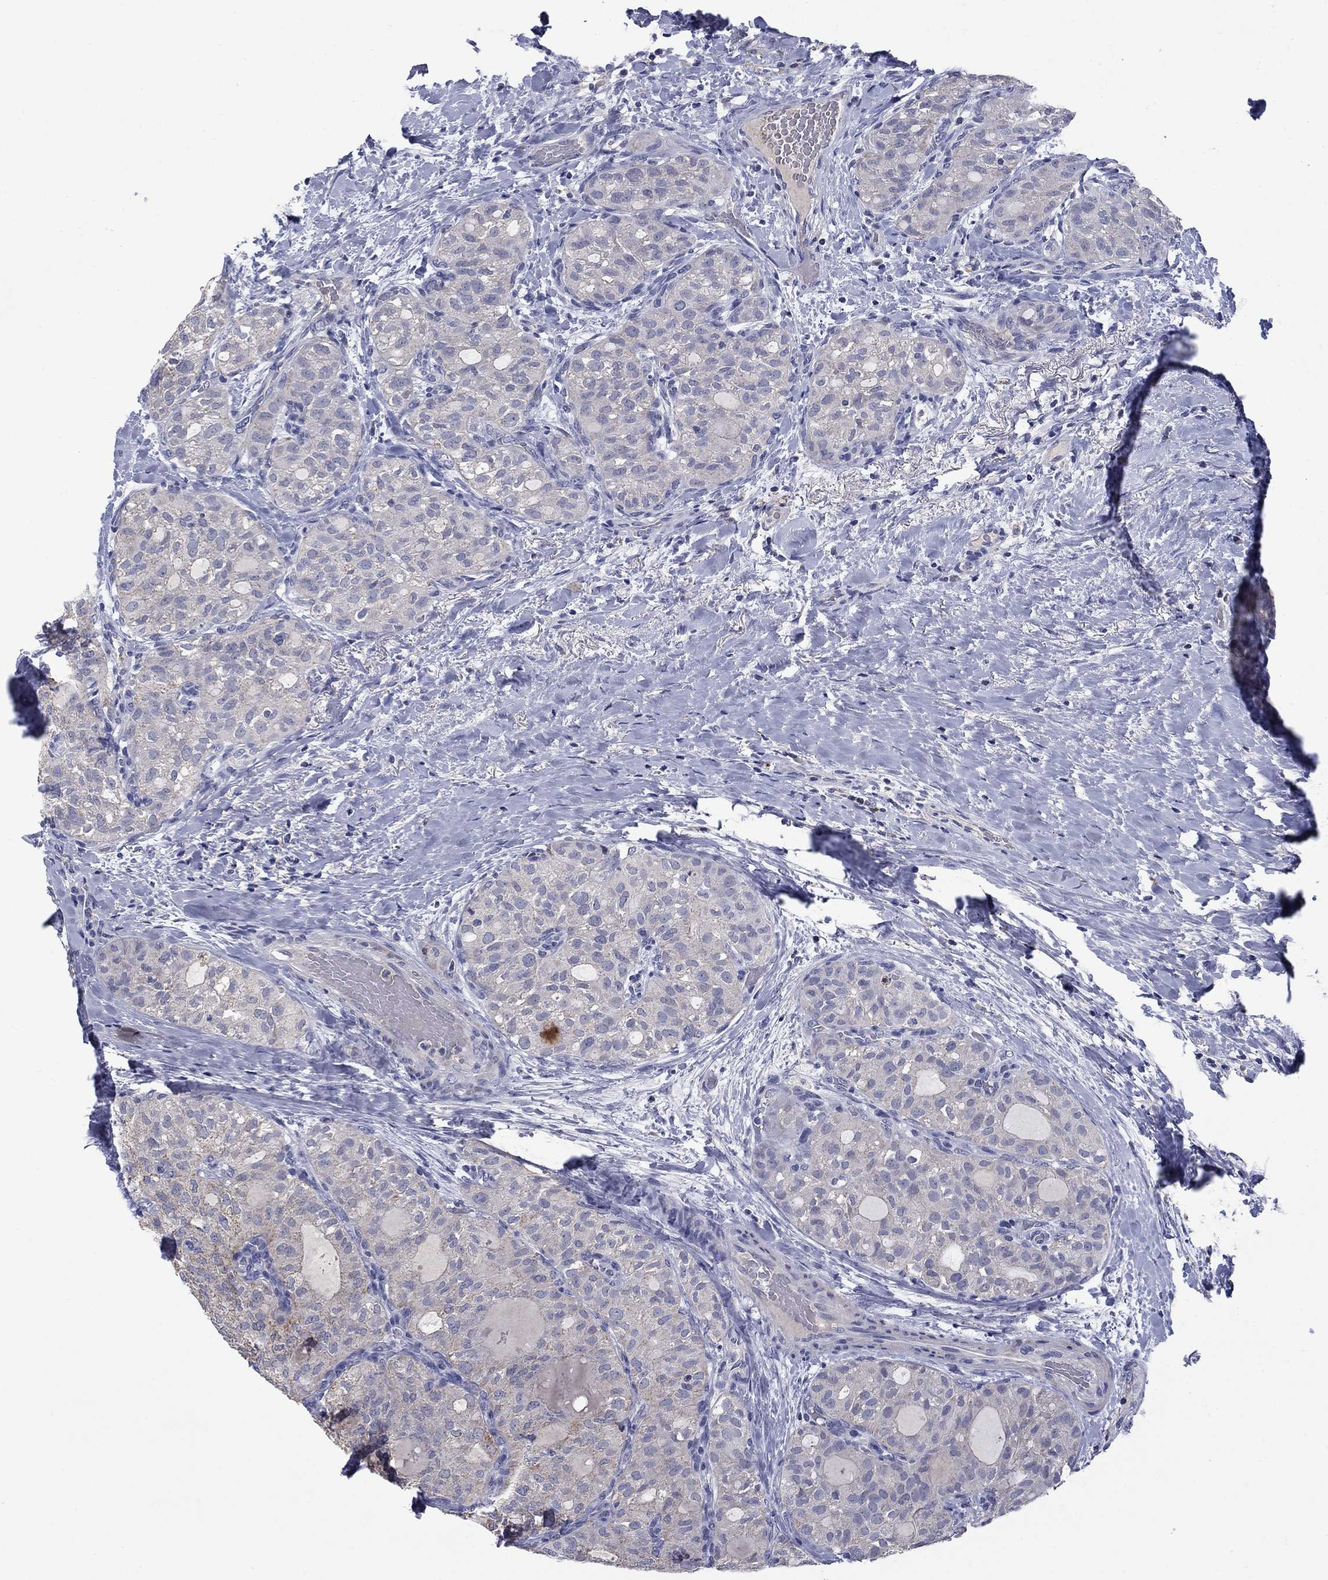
{"staining": {"intensity": "negative", "quantity": "none", "location": "none"}, "tissue": "thyroid cancer", "cell_type": "Tumor cells", "image_type": "cancer", "snomed": [{"axis": "morphology", "description": "Follicular adenoma carcinoma, NOS"}, {"axis": "topography", "description": "Thyroid gland"}], "caption": "A photomicrograph of human thyroid follicular adenoma carcinoma is negative for staining in tumor cells.", "gene": "FRK", "patient": {"sex": "male", "age": 75}}